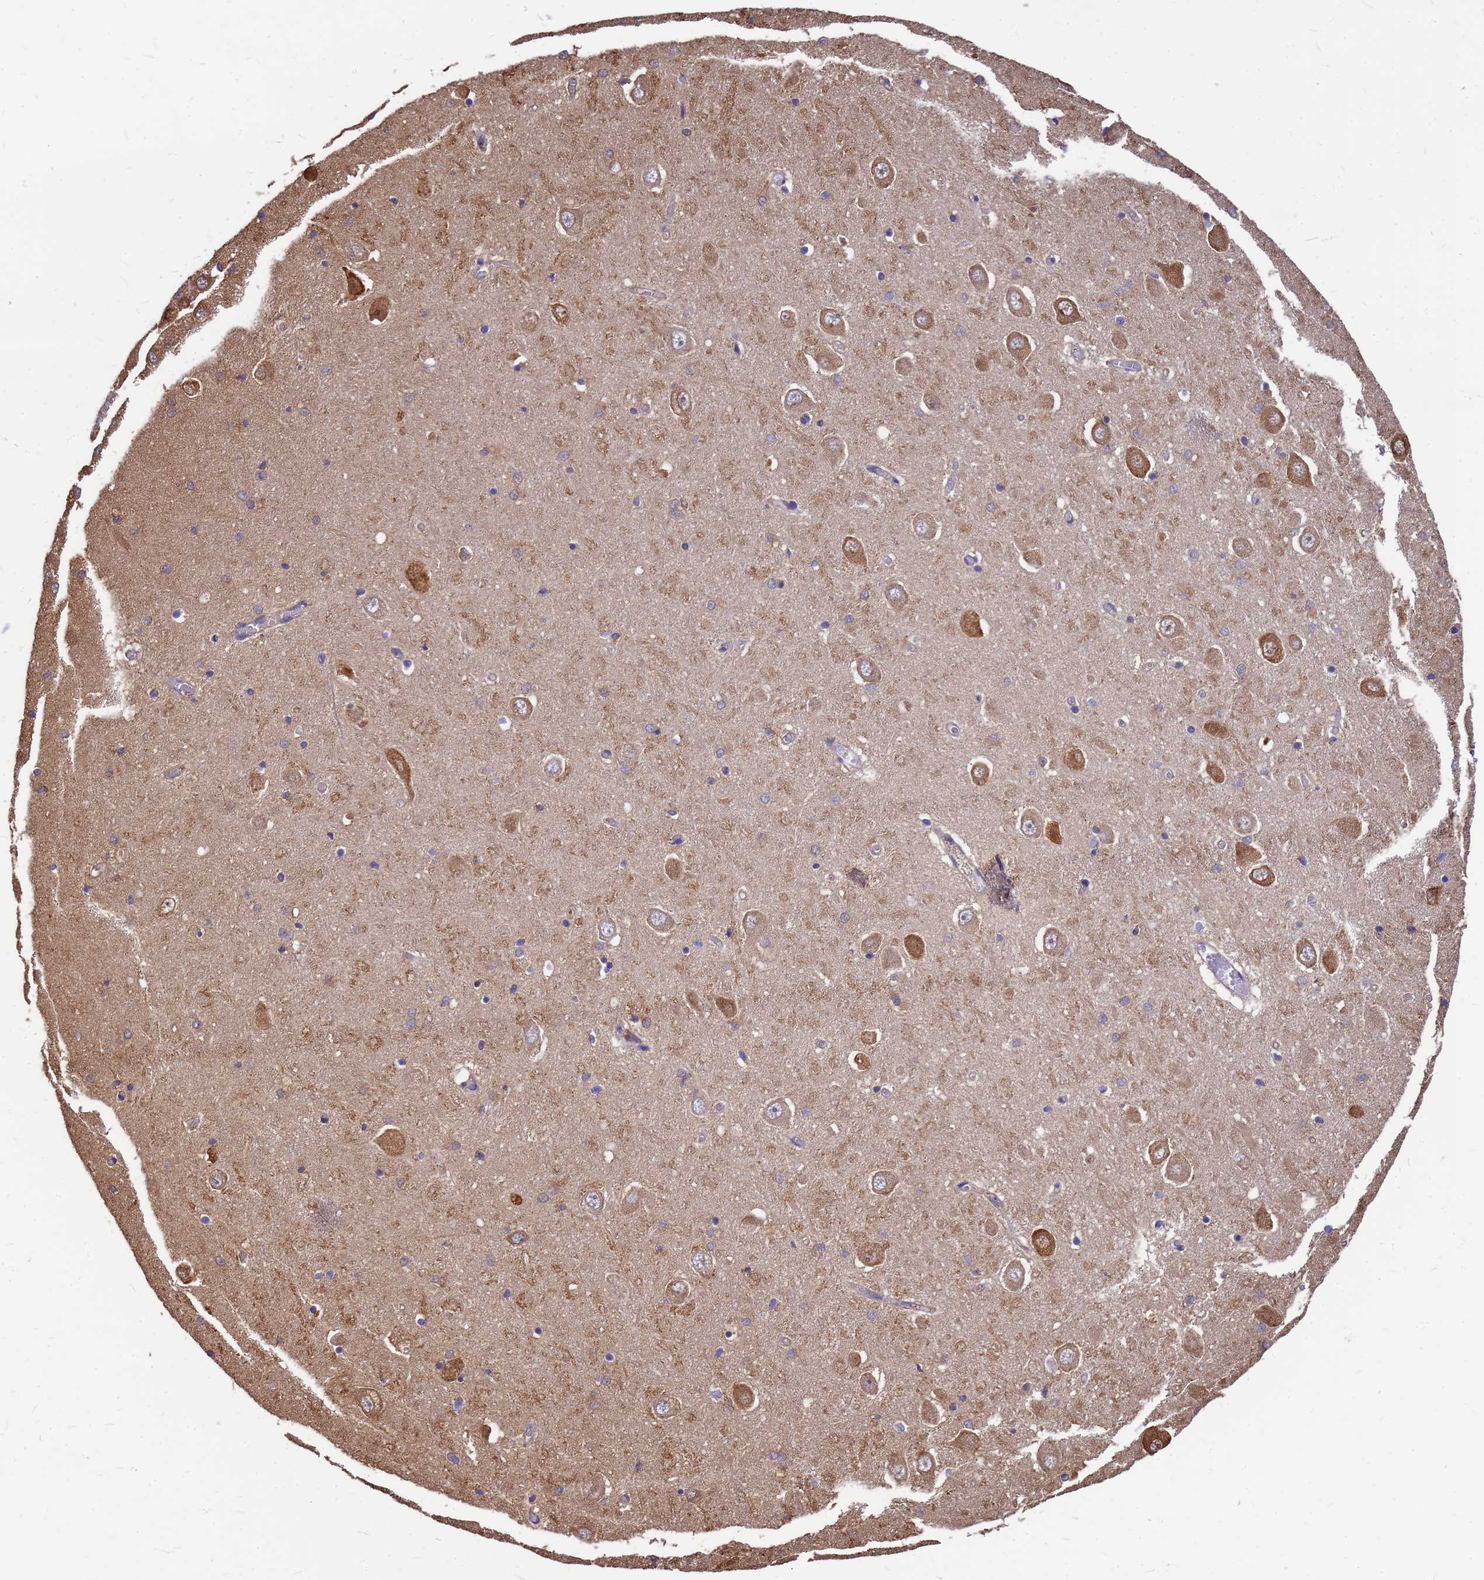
{"staining": {"intensity": "weak", "quantity": "<25%", "location": "cytoplasmic/membranous"}, "tissue": "hippocampus", "cell_type": "Glial cells", "image_type": "normal", "snomed": [{"axis": "morphology", "description": "Normal tissue, NOS"}, {"axis": "topography", "description": "Hippocampus"}], "caption": "The histopathology image reveals no significant expression in glial cells of hippocampus. (Brightfield microscopy of DAB (3,3'-diaminobenzidine) immunohistochemistry at high magnification).", "gene": "GID4", "patient": {"sex": "male", "age": 70}}